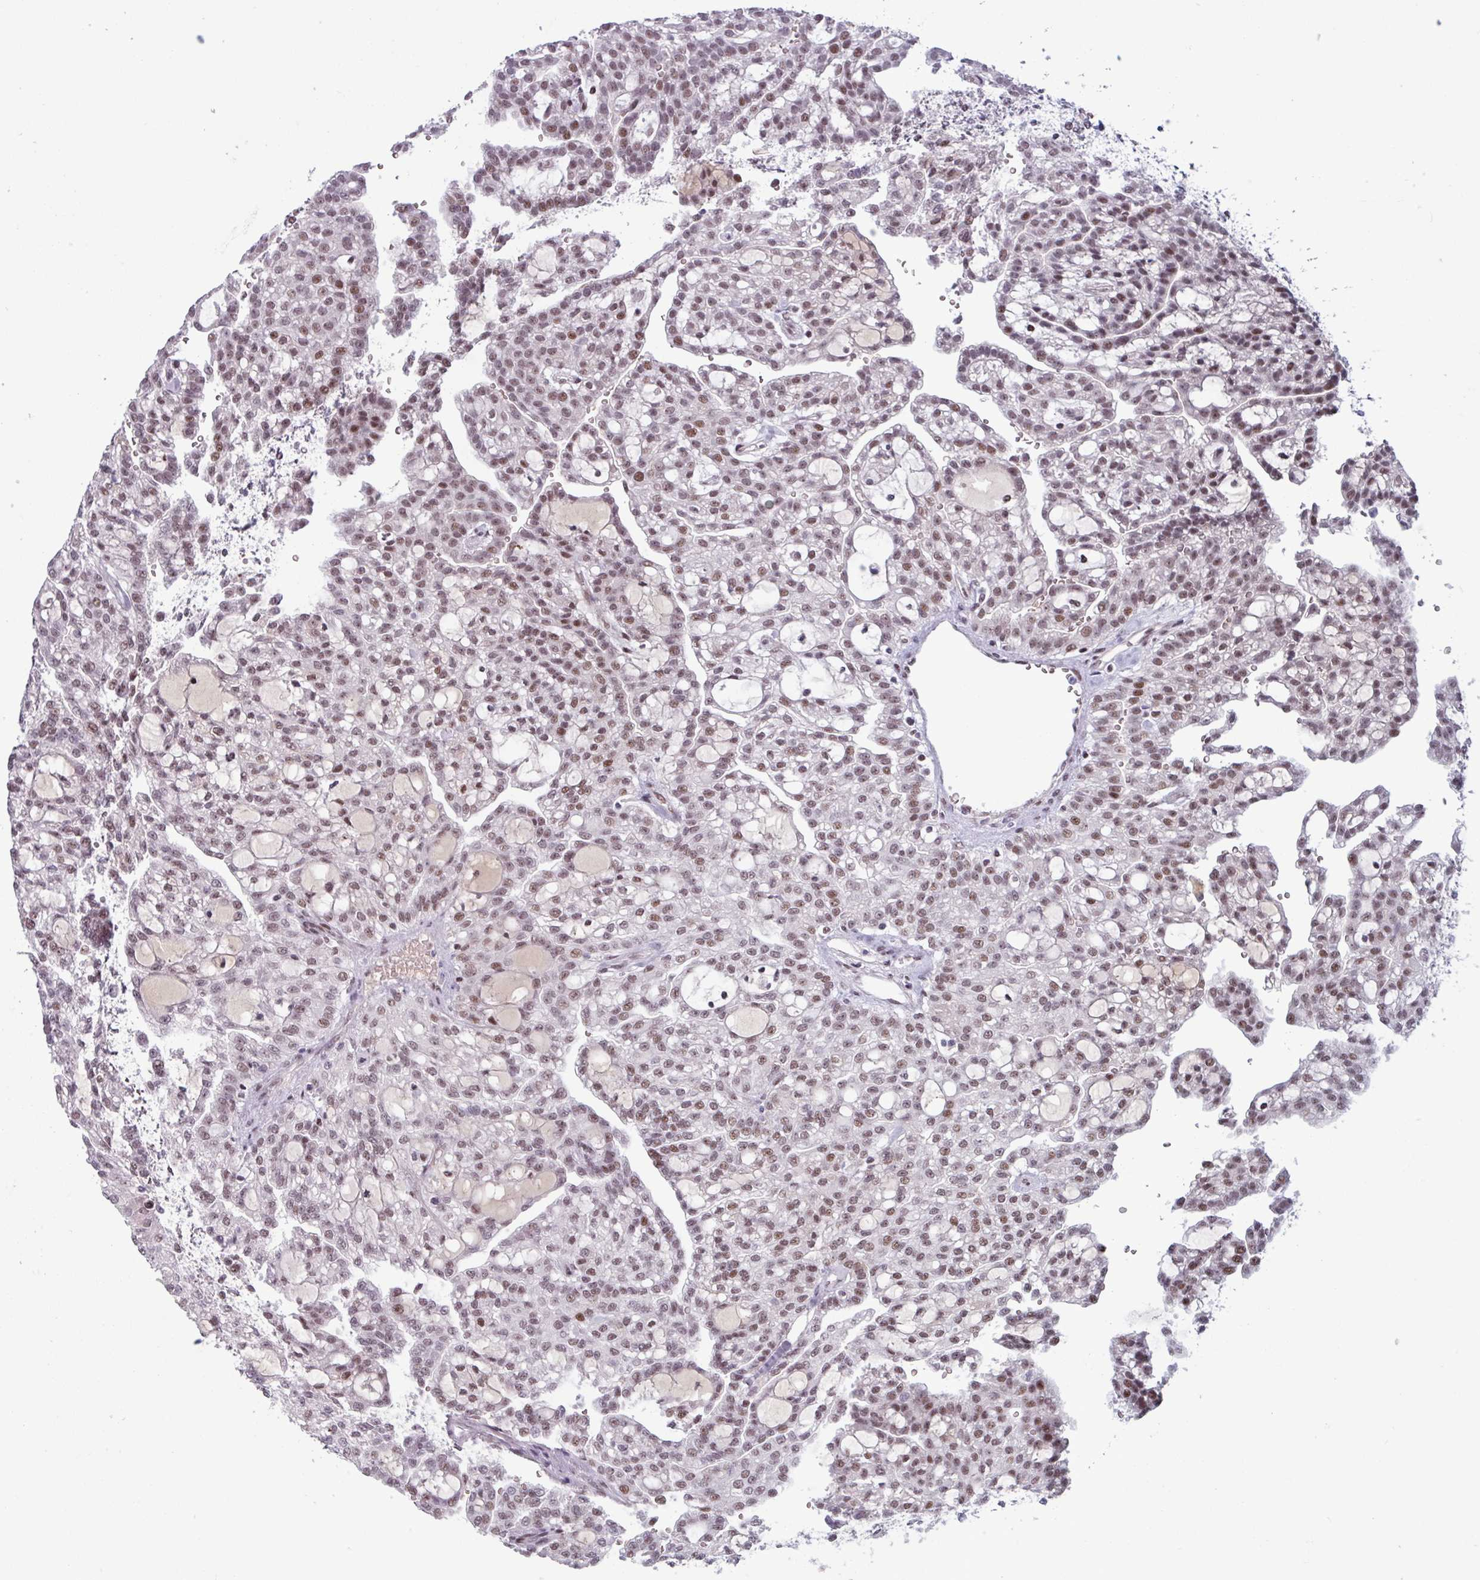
{"staining": {"intensity": "moderate", "quantity": ">75%", "location": "nuclear"}, "tissue": "renal cancer", "cell_type": "Tumor cells", "image_type": "cancer", "snomed": [{"axis": "morphology", "description": "Adenocarcinoma, NOS"}, {"axis": "topography", "description": "Kidney"}], "caption": "DAB immunohistochemical staining of renal cancer (adenocarcinoma) demonstrates moderate nuclear protein positivity in about >75% of tumor cells.", "gene": "ZNF575", "patient": {"sex": "male", "age": 63}}